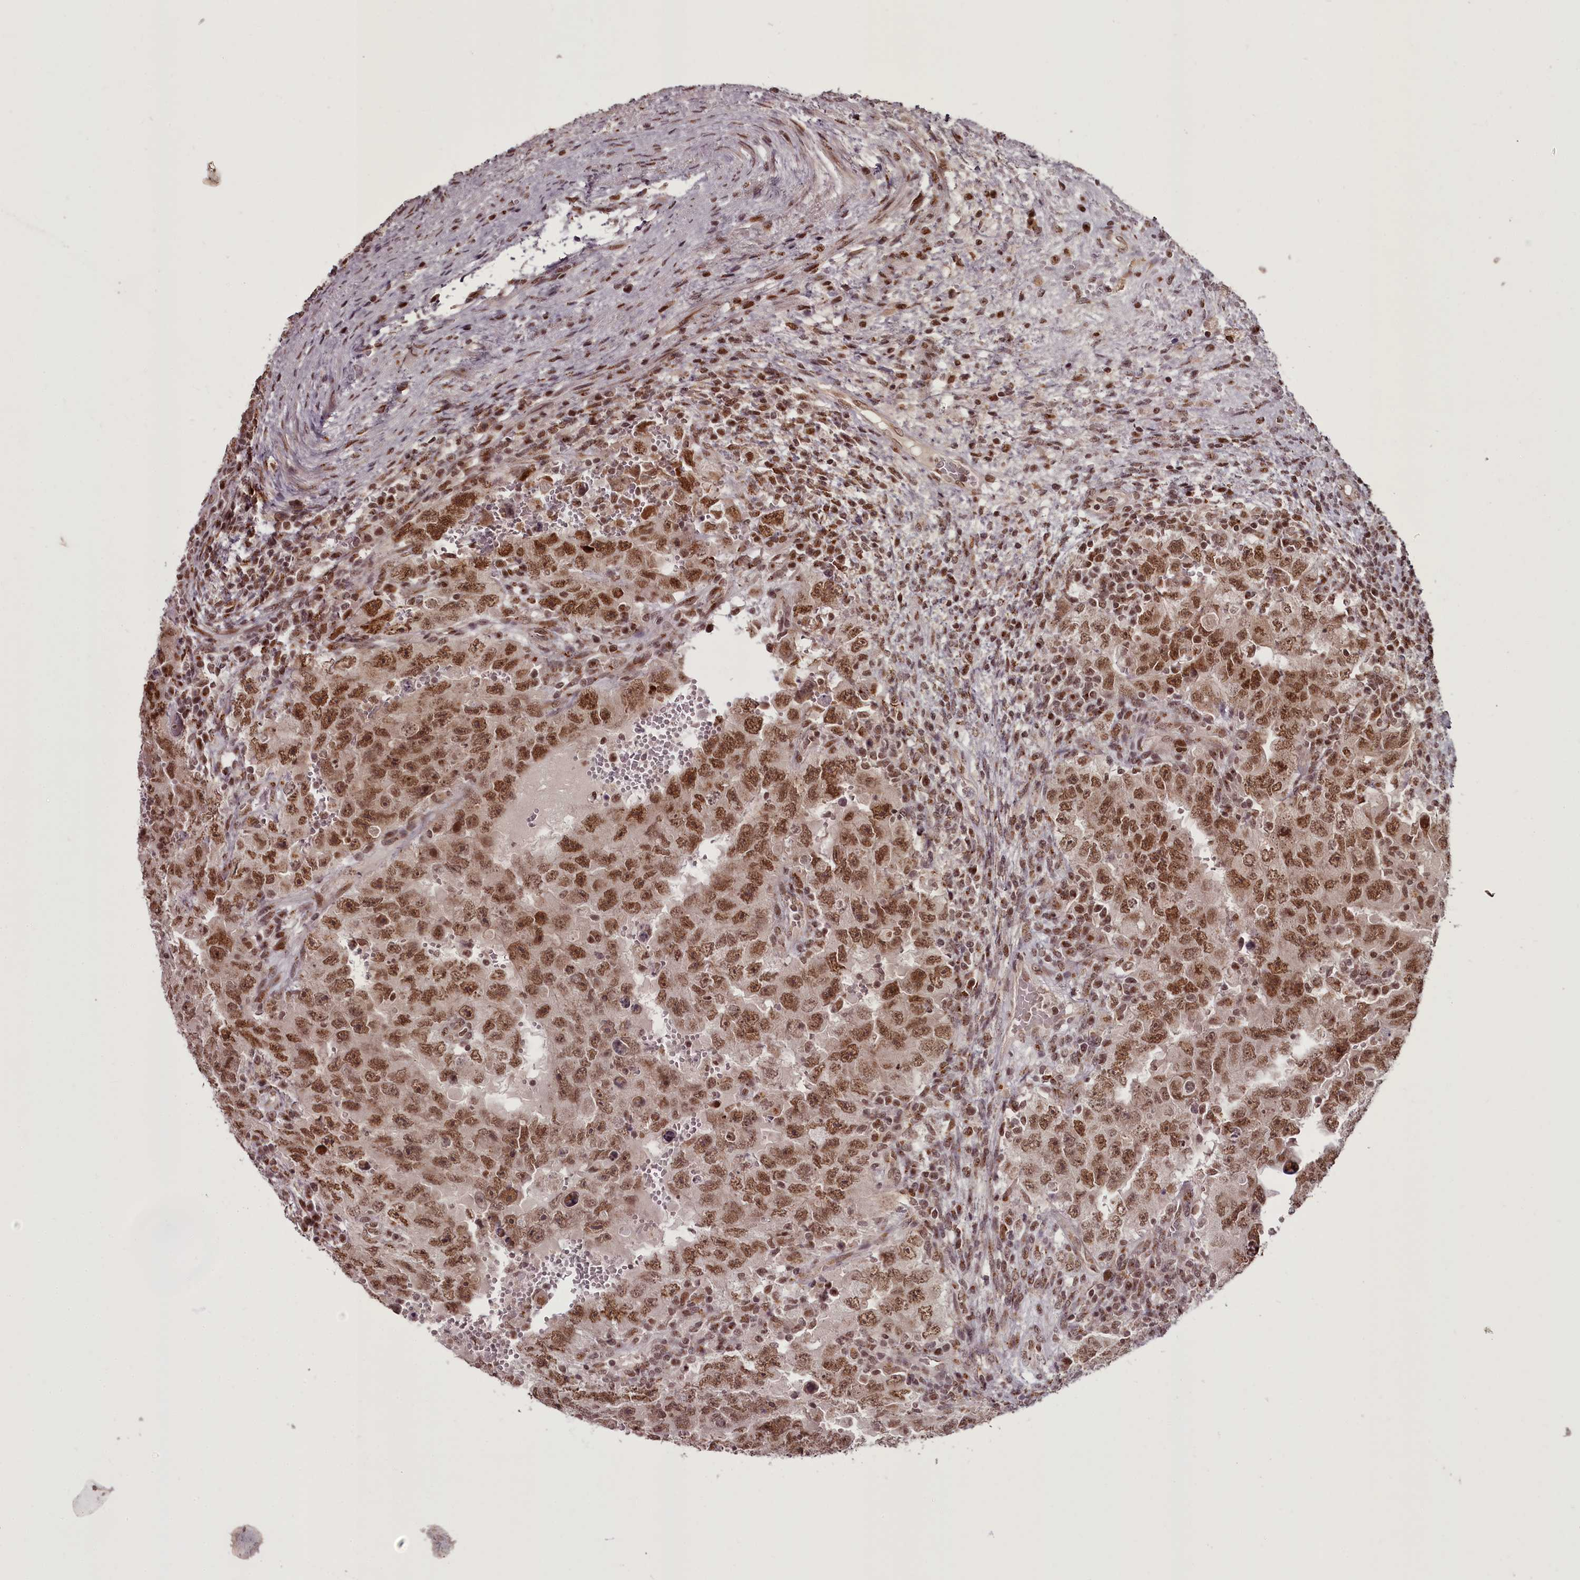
{"staining": {"intensity": "moderate", "quantity": ">75%", "location": "nuclear"}, "tissue": "testis cancer", "cell_type": "Tumor cells", "image_type": "cancer", "snomed": [{"axis": "morphology", "description": "Carcinoma, Embryonal, NOS"}, {"axis": "topography", "description": "Testis"}], "caption": "An immunohistochemistry micrograph of tumor tissue is shown. Protein staining in brown labels moderate nuclear positivity in testis embryonal carcinoma within tumor cells.", "gene": "CEP83", "patient": {"sex": "male", "age": 26}}